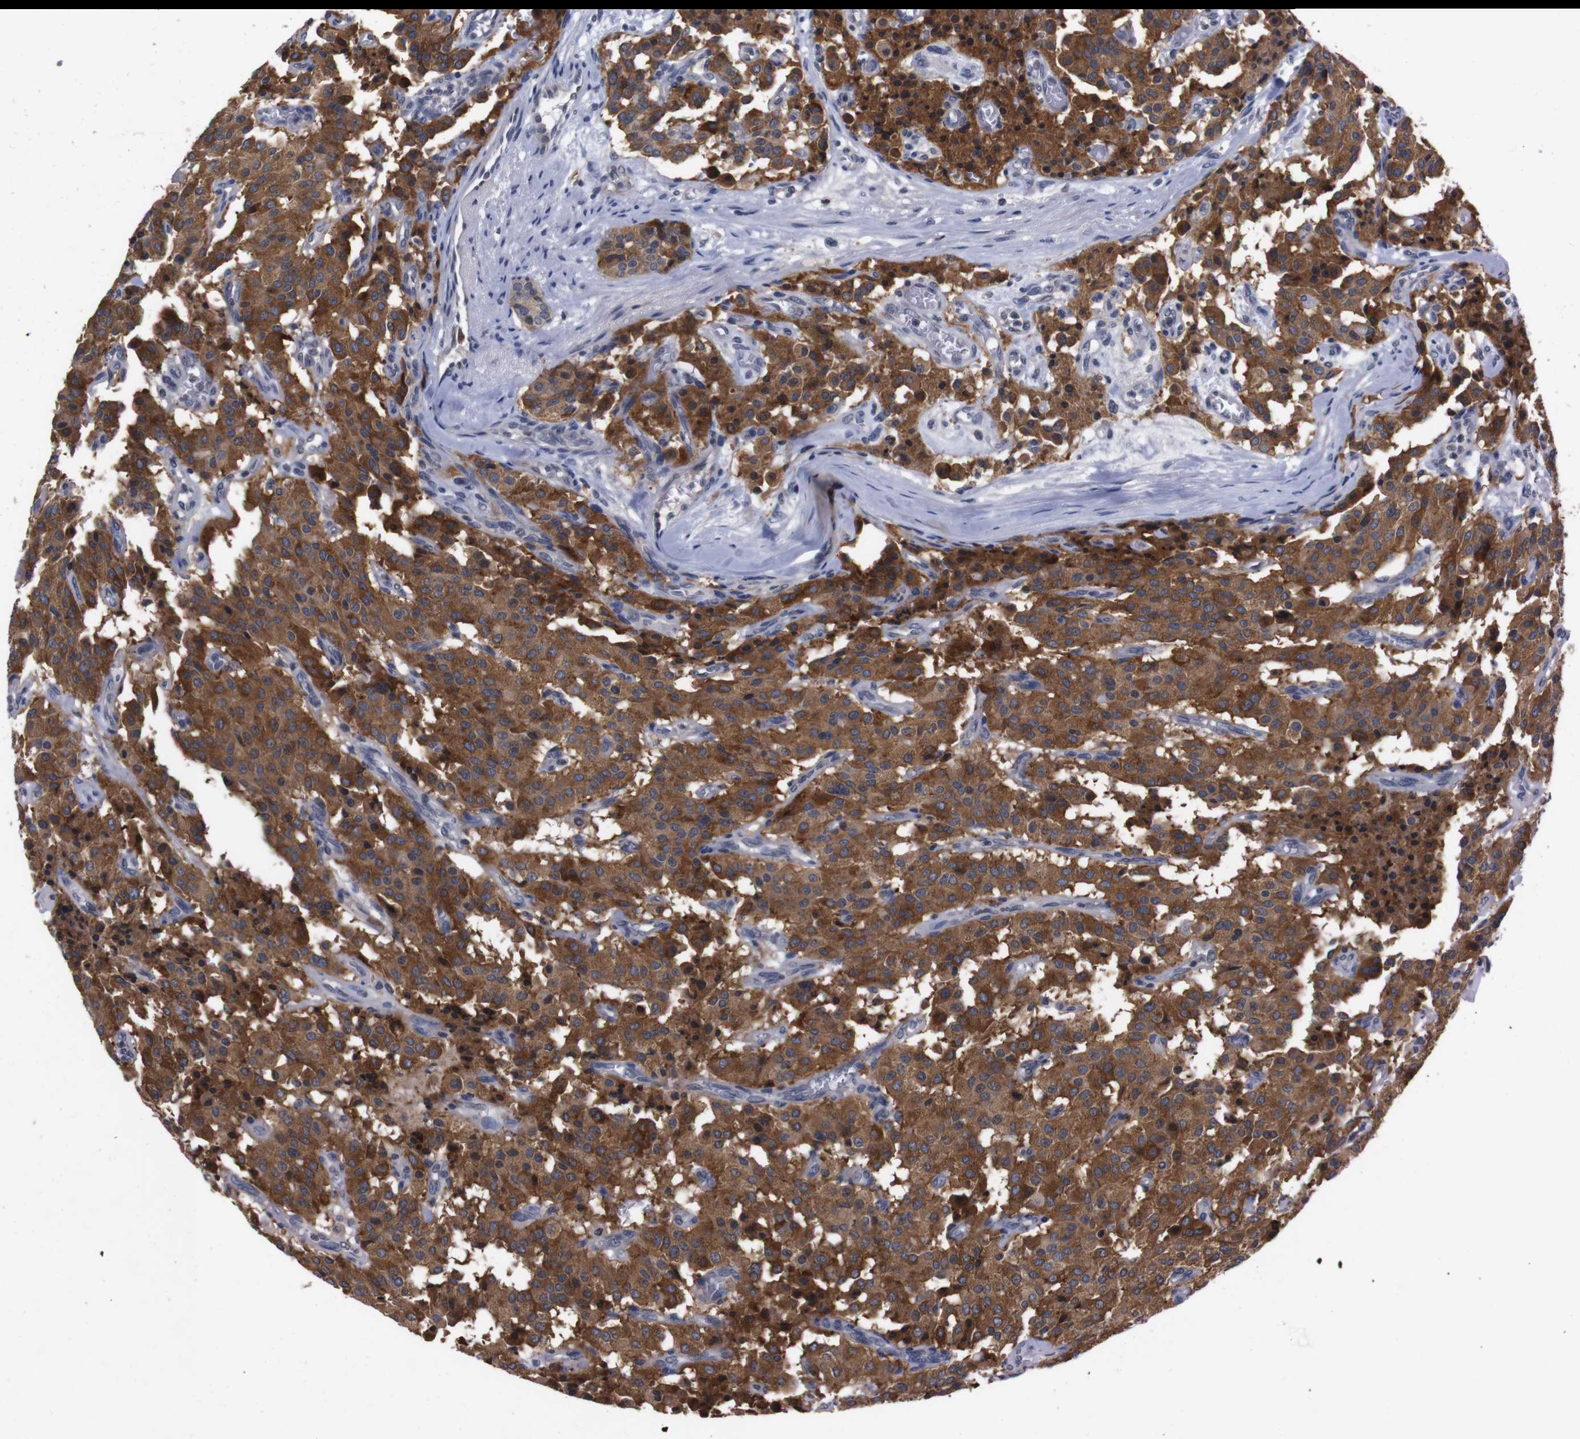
{"staining": {"intensity": "strong", "quantity": ">75%", "location": "cytoplasmic/membranous"}, "tissue": "carcinoid", "cell_type": "Tumor cells", "image_type": "cancer", "snomed": [{"axis": "morphology", "description": "Carcinoid, malignant, NOS"}, {"axis": "topography", "description": "Lung"}], "caption": "High-magnification brightfield microscopy of carcinoid stained with DAB (3,3'-diaminobenzidine) (brown) and counterstained with hematoxylin (blue). tumor cells exhibit strong cytoplasmic/membranous staining is seen in approximately>75% of cells.", "gene": "TNFRSF21", "patient": {"sex": "male", "age": 30}}